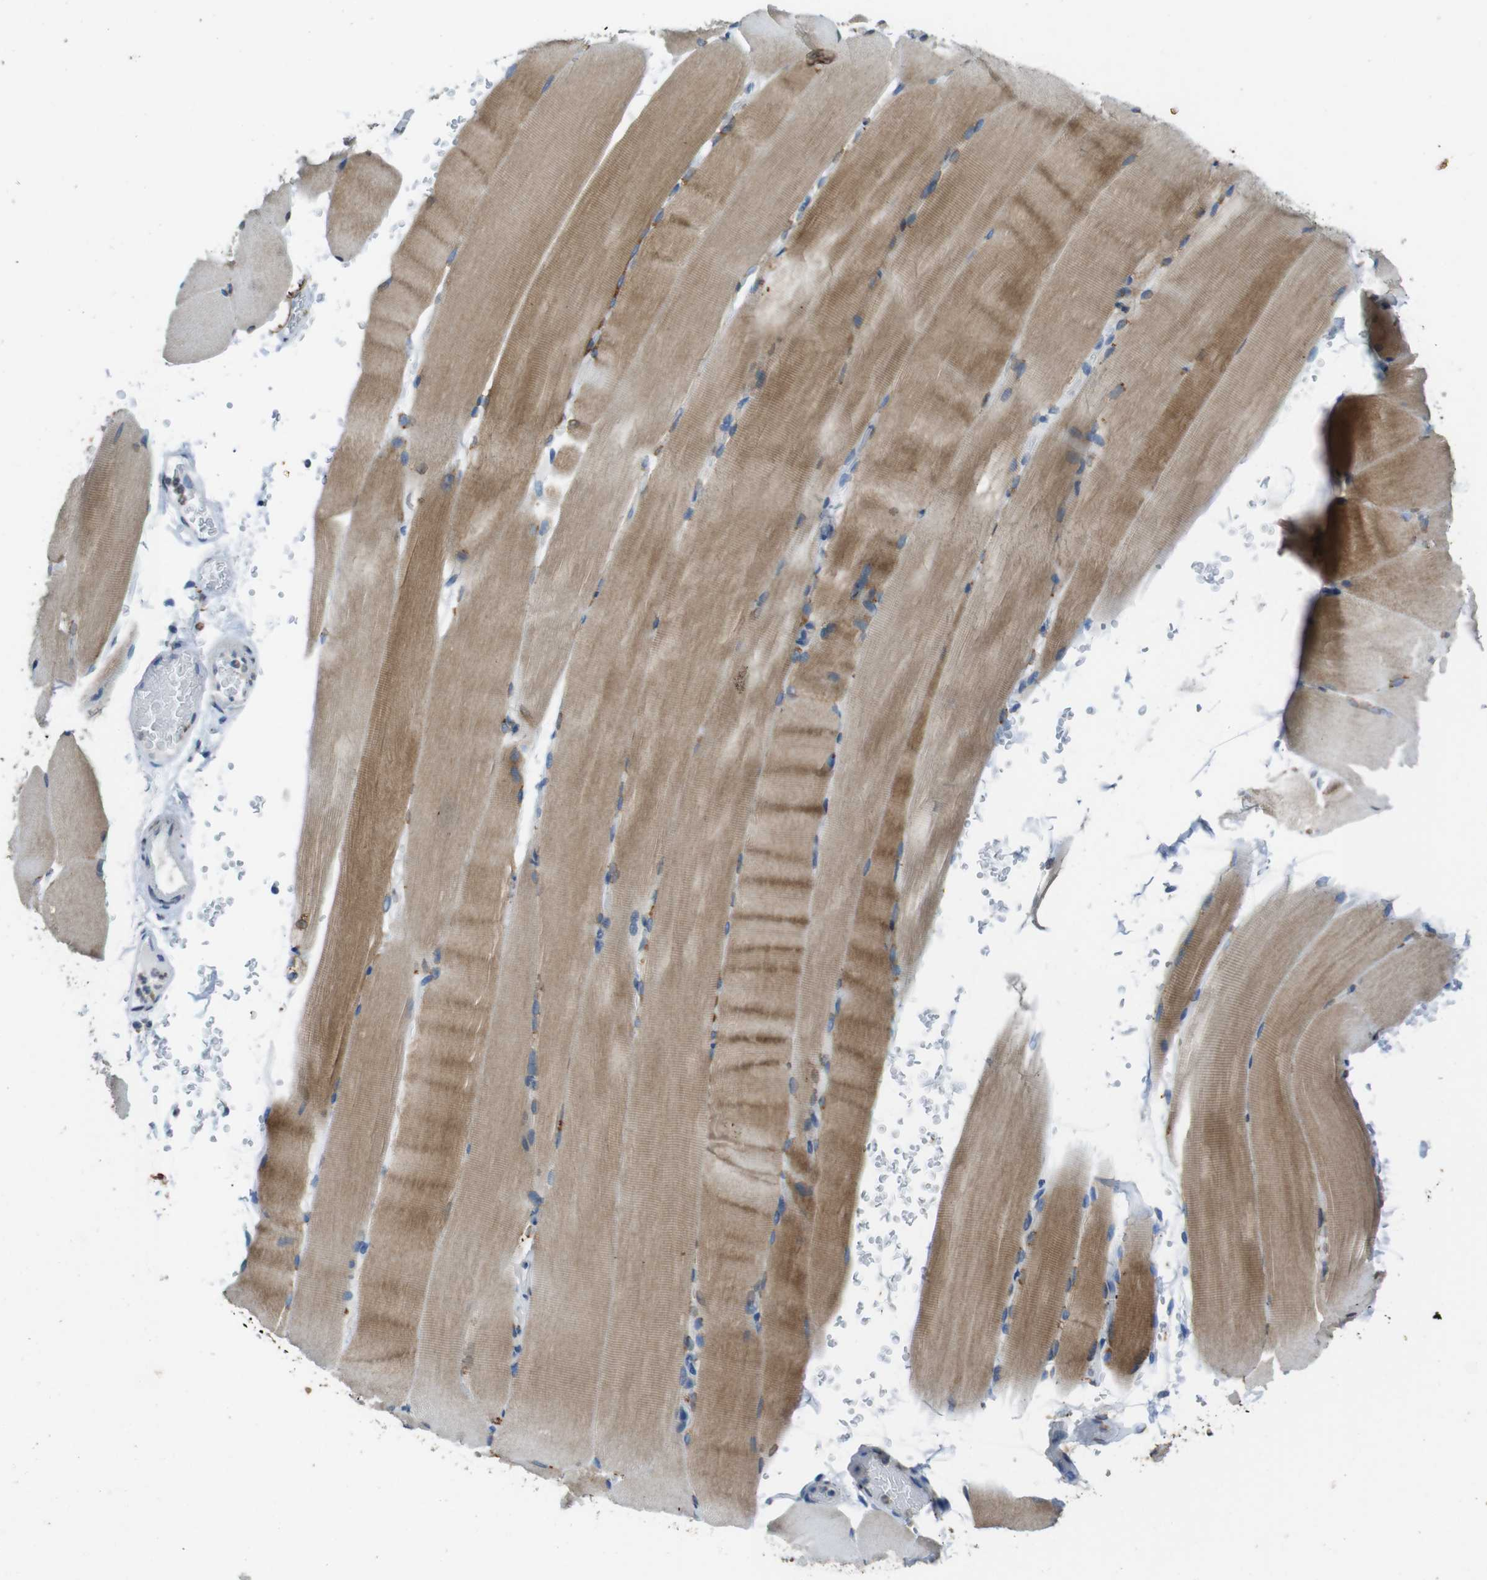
{"staining": {"intensity": "moderate", "quantity": "25%-75%", "location": "cytoplasmic/membranous"}, "tissue": "skeletal muscle", "cell_type": "Myocytes", "image_type": "normal", "snomed": [{"axis": "morphology", "description": "Normal tissue, NOS"}, {"axis": "topography", "description": "Skeletal muscle"}, {"axis": "topography", "description": "Parathyroid gland"}], "caption": "Normal skeletal muscle was stained to show a protein in brown. There is medium levels of moderate cytoplasmic/membranous positivity in approximately 25%-75% of myocytes.", "gene": "STBD1", "patient": {"sex": "female", "age": 37}}